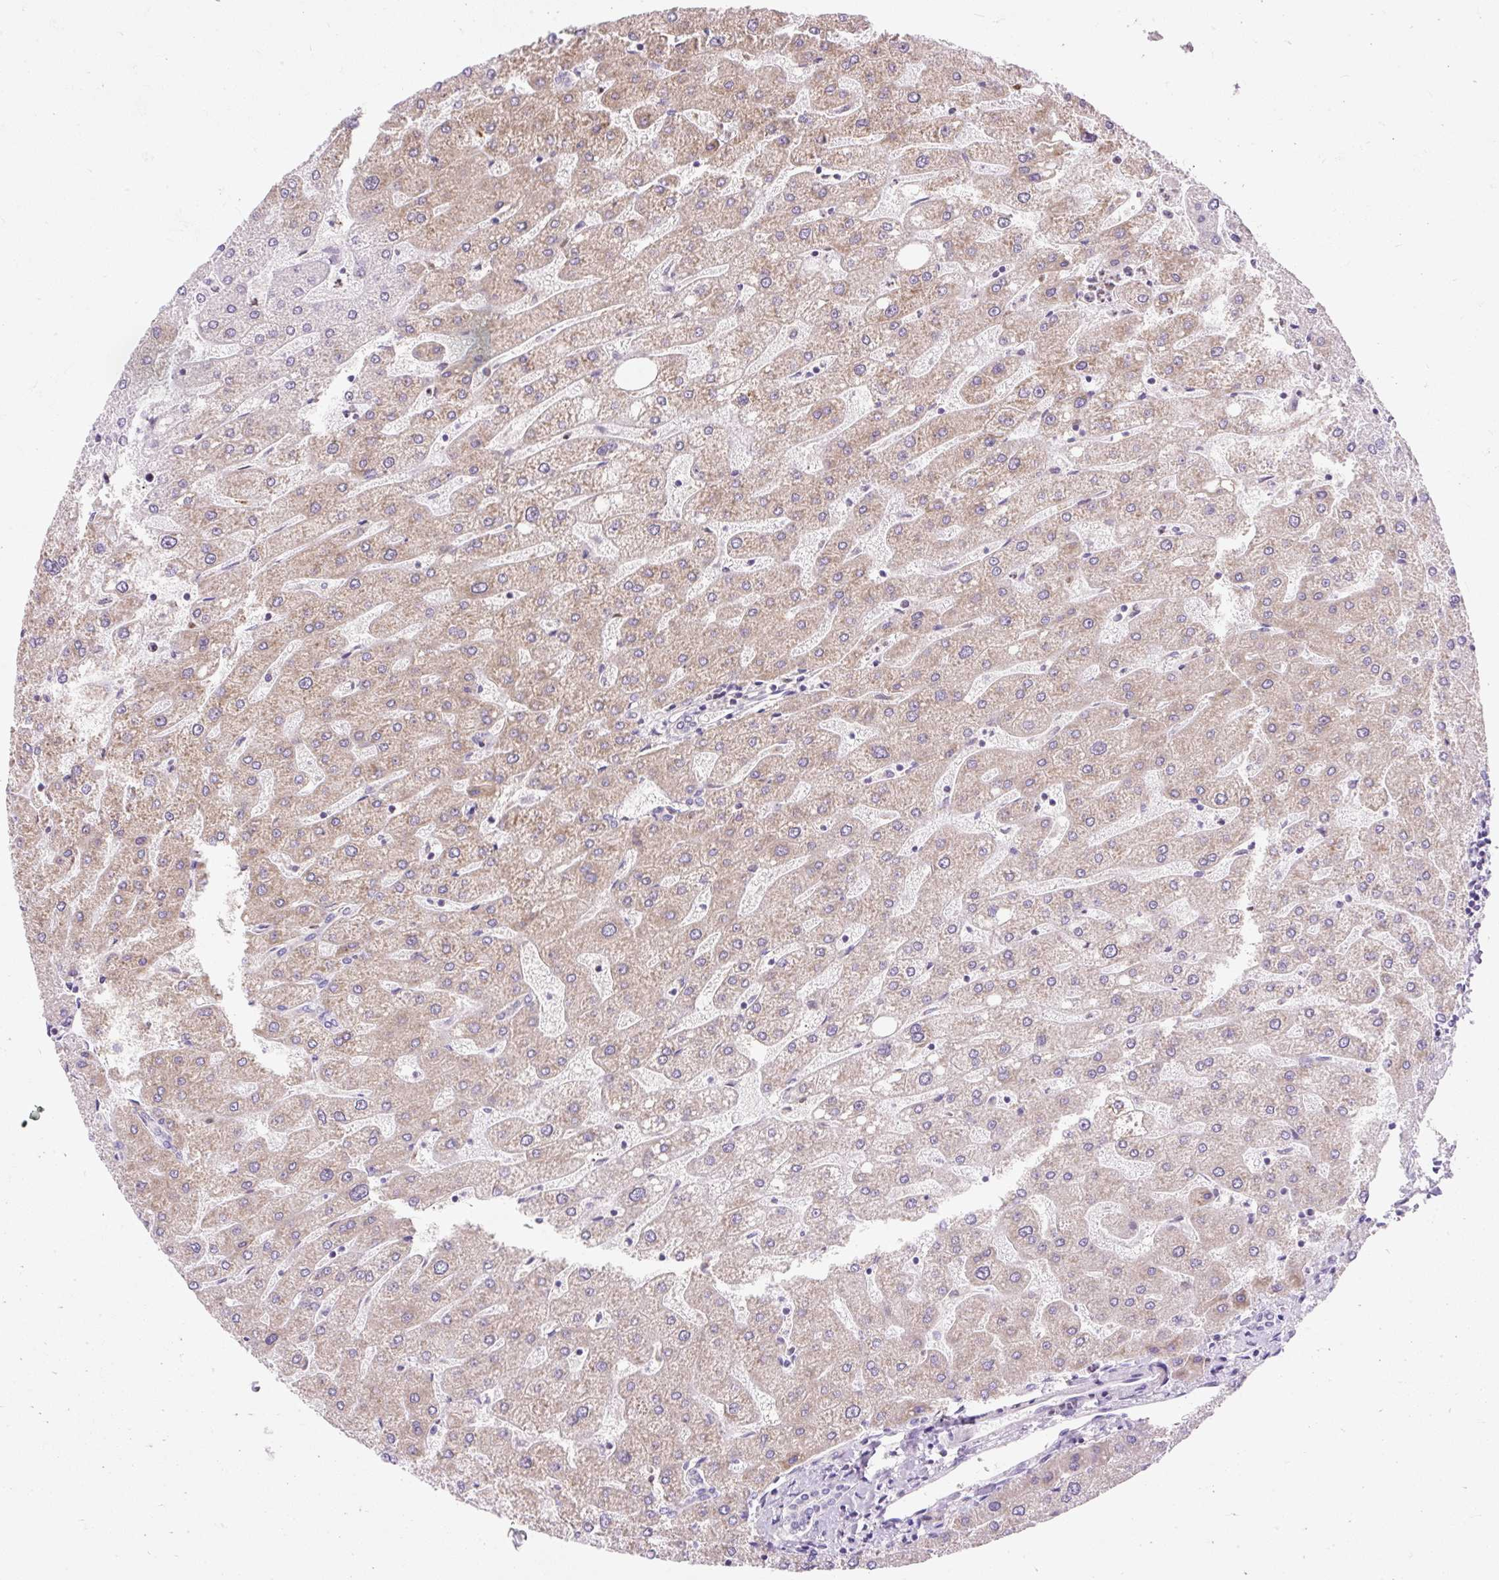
{"staining": {"intensity": "negative", "quantity": "none", "location": "none"}, "tissue": "liver", "cell_type": "Cholangiocytes", "image_type": "normal", "snomed": [{"axis": "morphology", "description": "Normal tissue, NOS"}, {"axis": "topography", "description": "Liver"}], "caption": "Immunohistochemistry (IHC) micrograph of benign liver: liver stained with DAB displays no significant protein positivity in cholangiocytes.", "gene": "GPR45", "patient": {"sex": "male", "age": 67}}